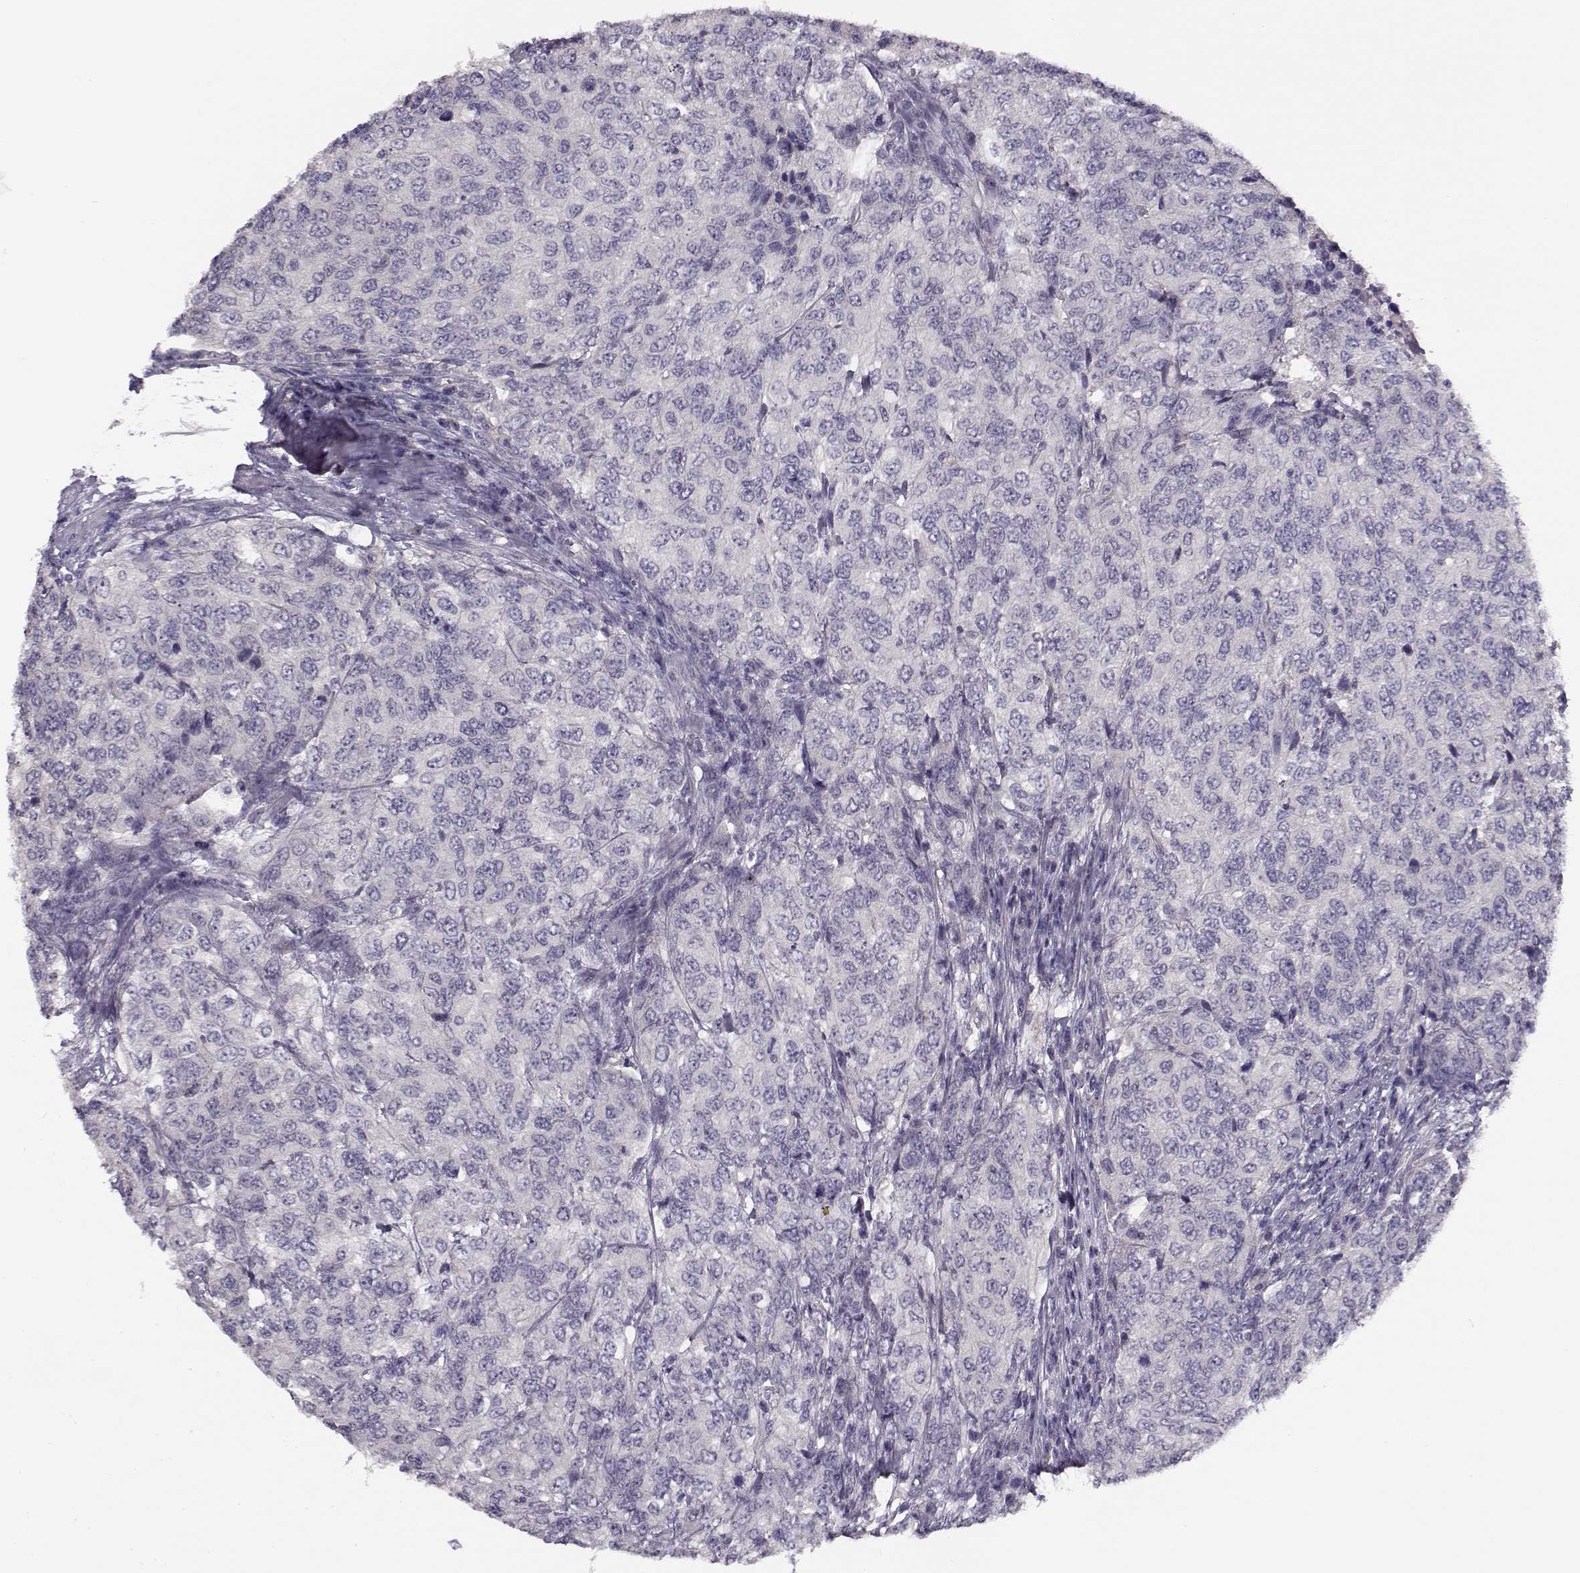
{"staining": {"intensity": "negative", "quantity": "none", "location": "none"}, "tissue": "urothelial cancer", "cell_type": "Tumor cells", "image_type": "cancer", "snomed": [{"axis": "morphology", "description": "Urothelial carcinoma, High grade"}, {"axis": "topography", "description": "Urinary bladder"}], "caption": "Micrograph shows no significant protein staining in tumor cells of urothelial carcinoma (high-grade).", "gene": "TMEM145", "patient": {"sex": "female", "age": 78}}